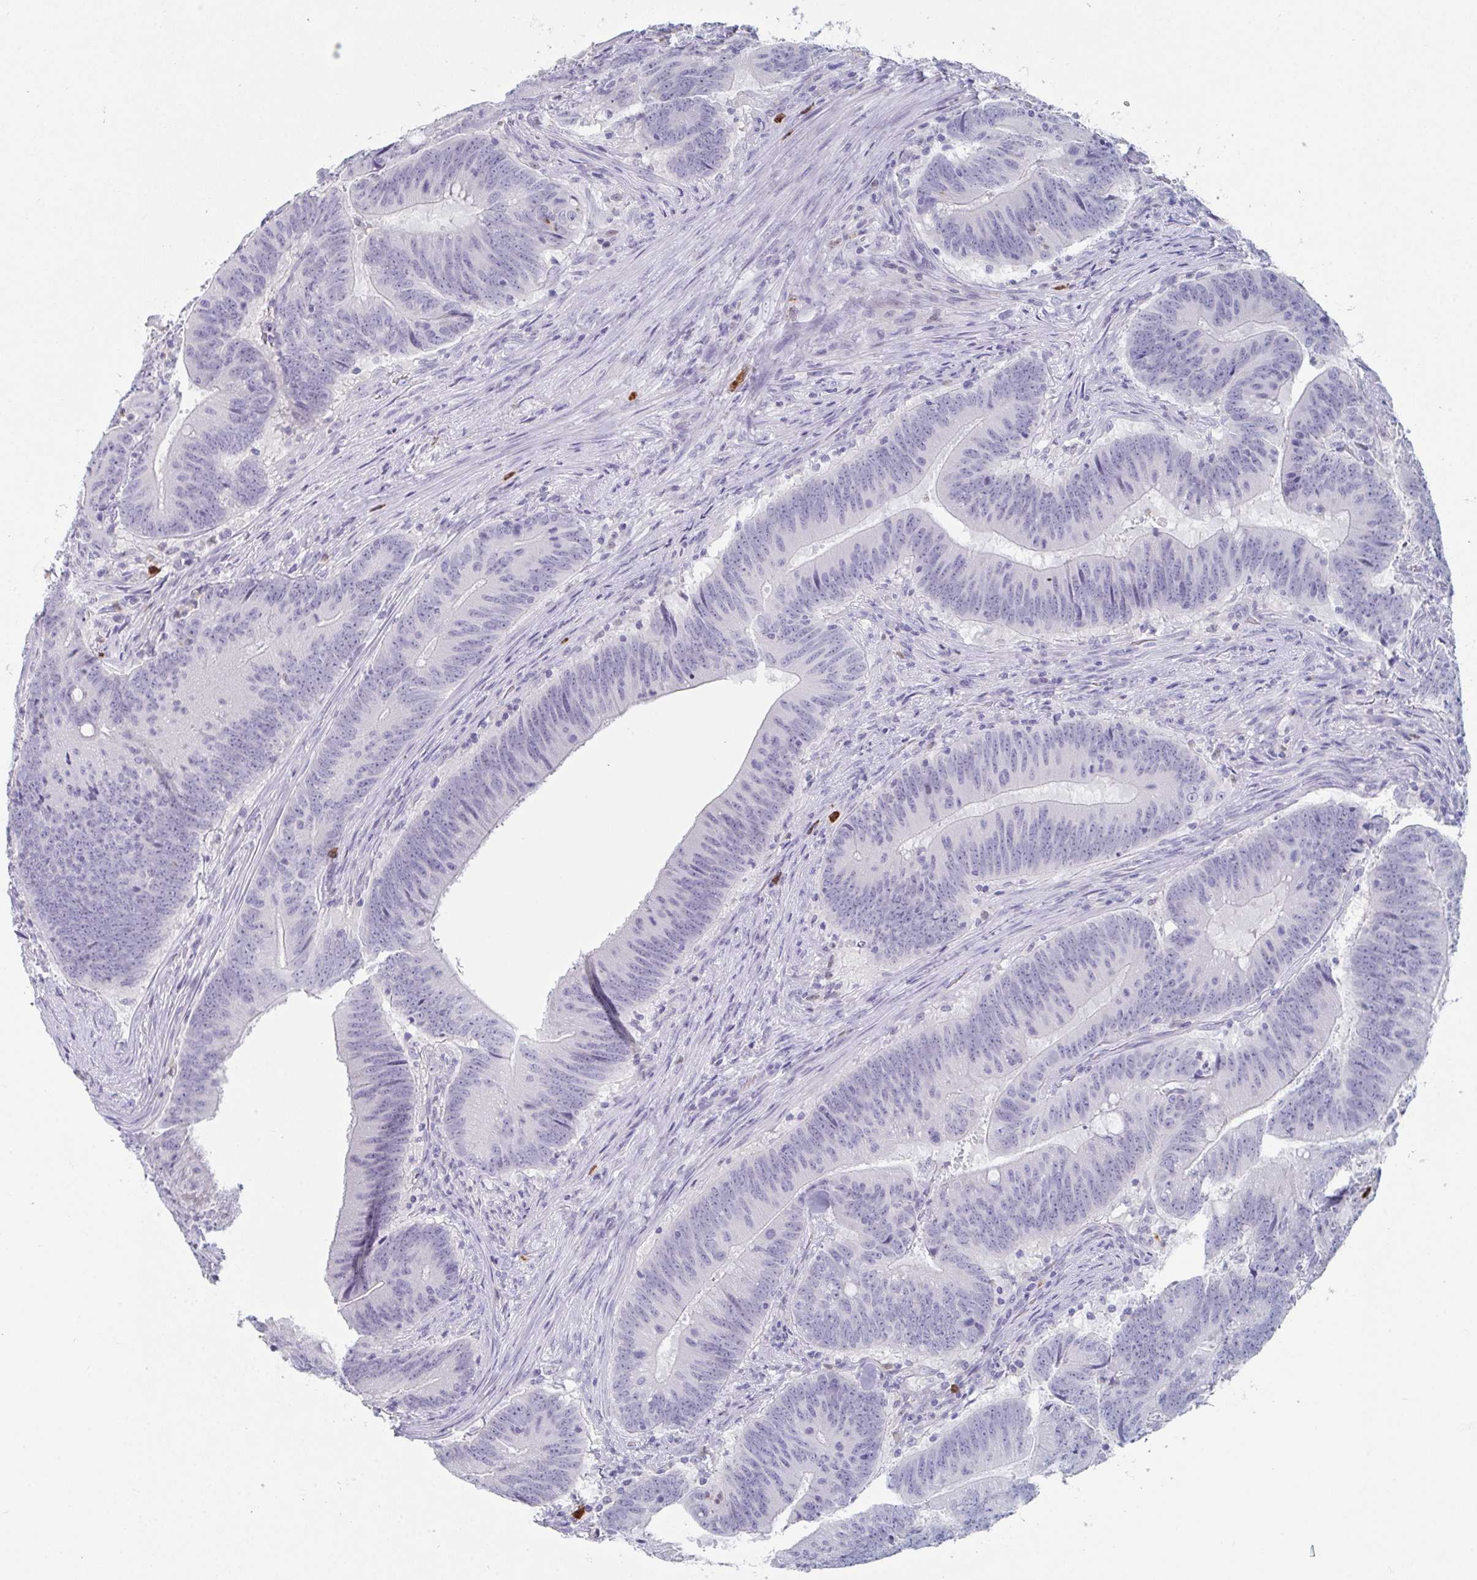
{"staining": {"intensity": "negative", "quantity": "none", "location": "none"}, "tissue": "colorectal cancer", "cell_type": "Tumor cells", "image_type": "cancer", "snomed": [{"axis": "morphology", "description": "Adenocarcinoma, NOS"}, {"axis": "topography", "description": "Colon"}], "caption": "Protein analysis of colorectal adenocarcinoma shows no significant staining in tumor cells. (DAB (3,3'-diaminobenzidine) immunohistochemistry with hematoxylin counter stain).", "gene": "RUBCN", "patient": {"sex": "female", "age": 87}}